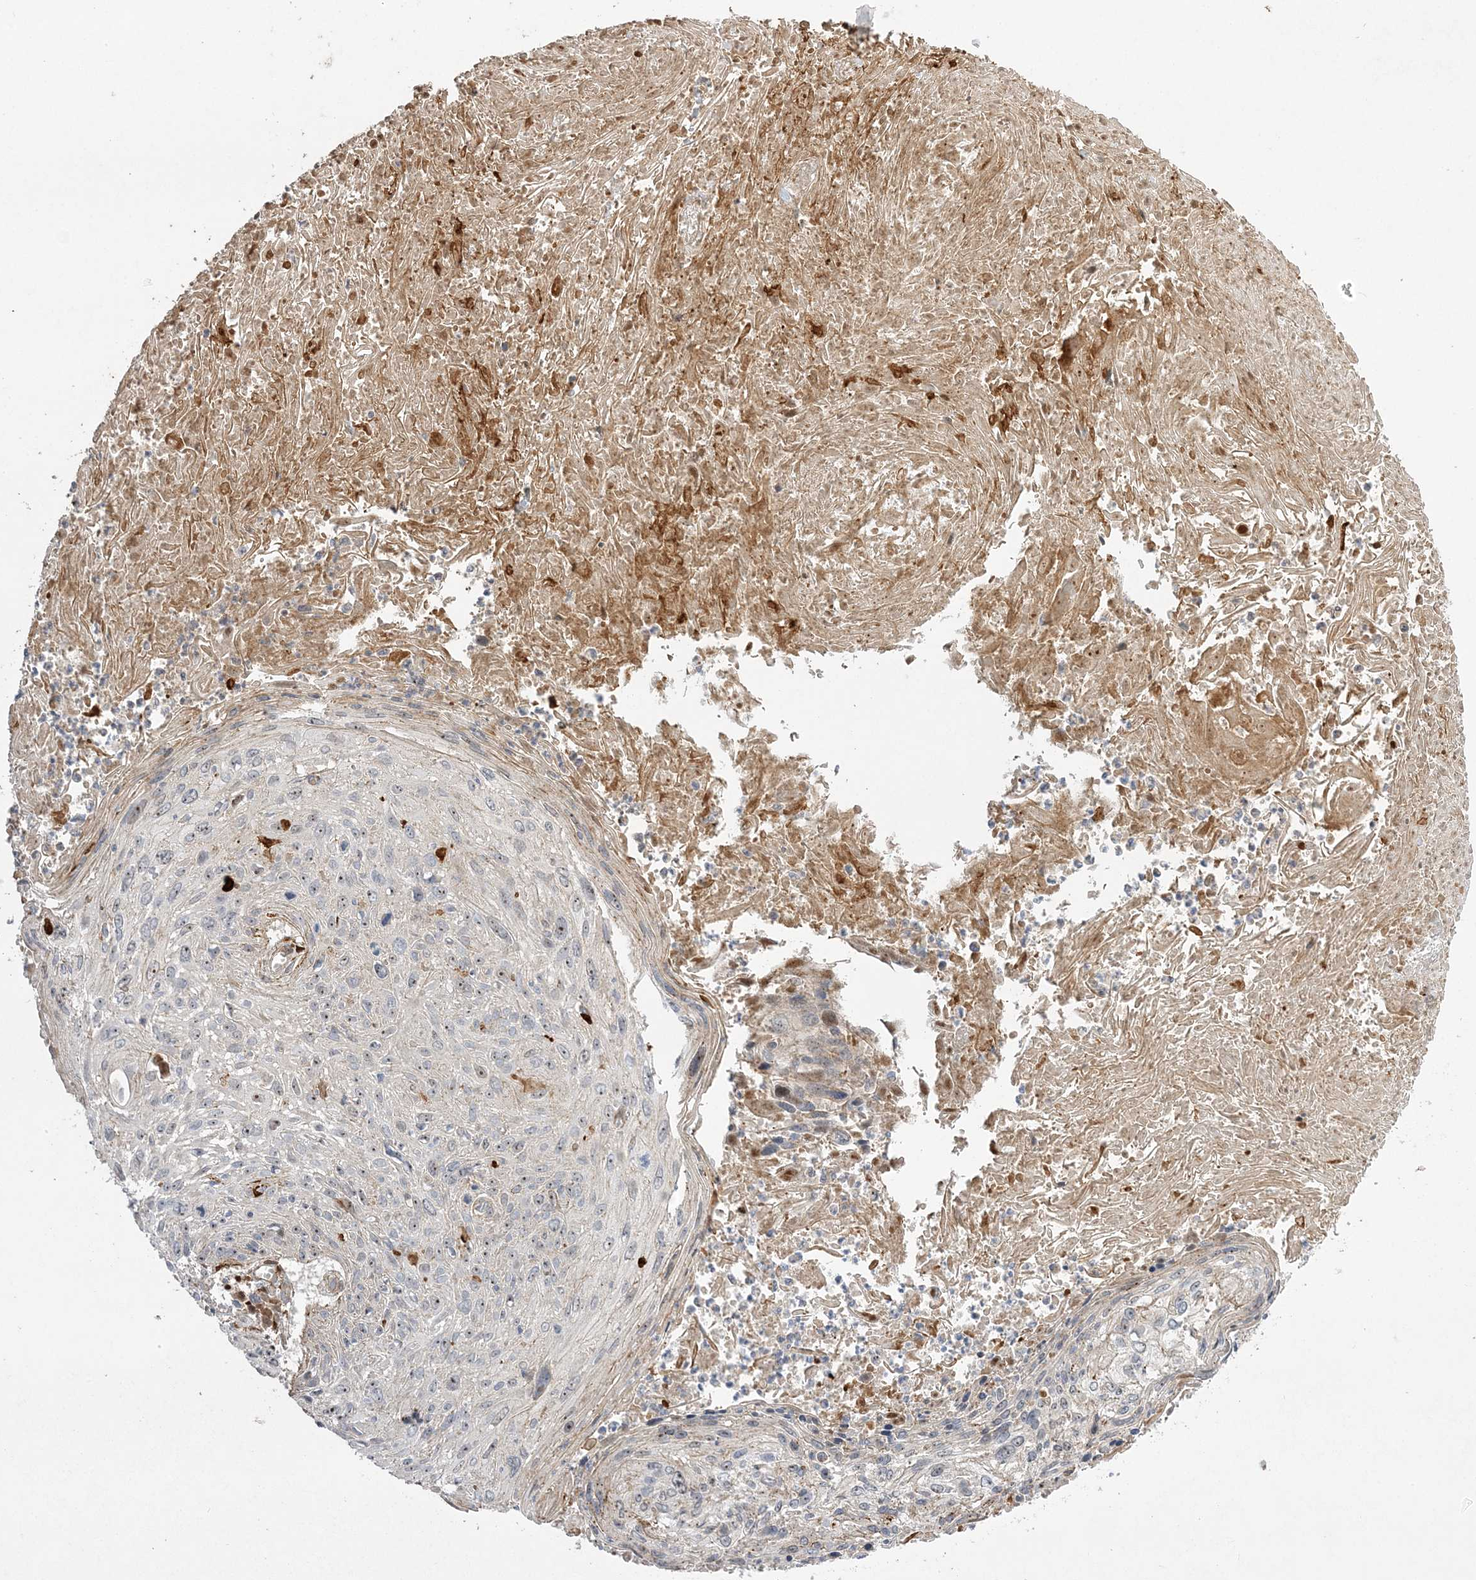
{"staining": {"intensity": "moderate", "quantity": ">75%", "location": "nuclear"}, "tissue": "cervical cancer", "cell_type": "Tumor cells", "image_type": "cancer", "snomed": [{"axis": "morphology", "description": "Squamous cell carcinoma, NOS"}, {"axis": "topography", "description": "Cervix"}], "caption": "Immunohistochemical staining of cervical cancer exhibits moderate nuclear protein positivity in approximately >75% of tumor cells.", "gene": "NPM3", "patient": {"sex": "female", "age": 51}}